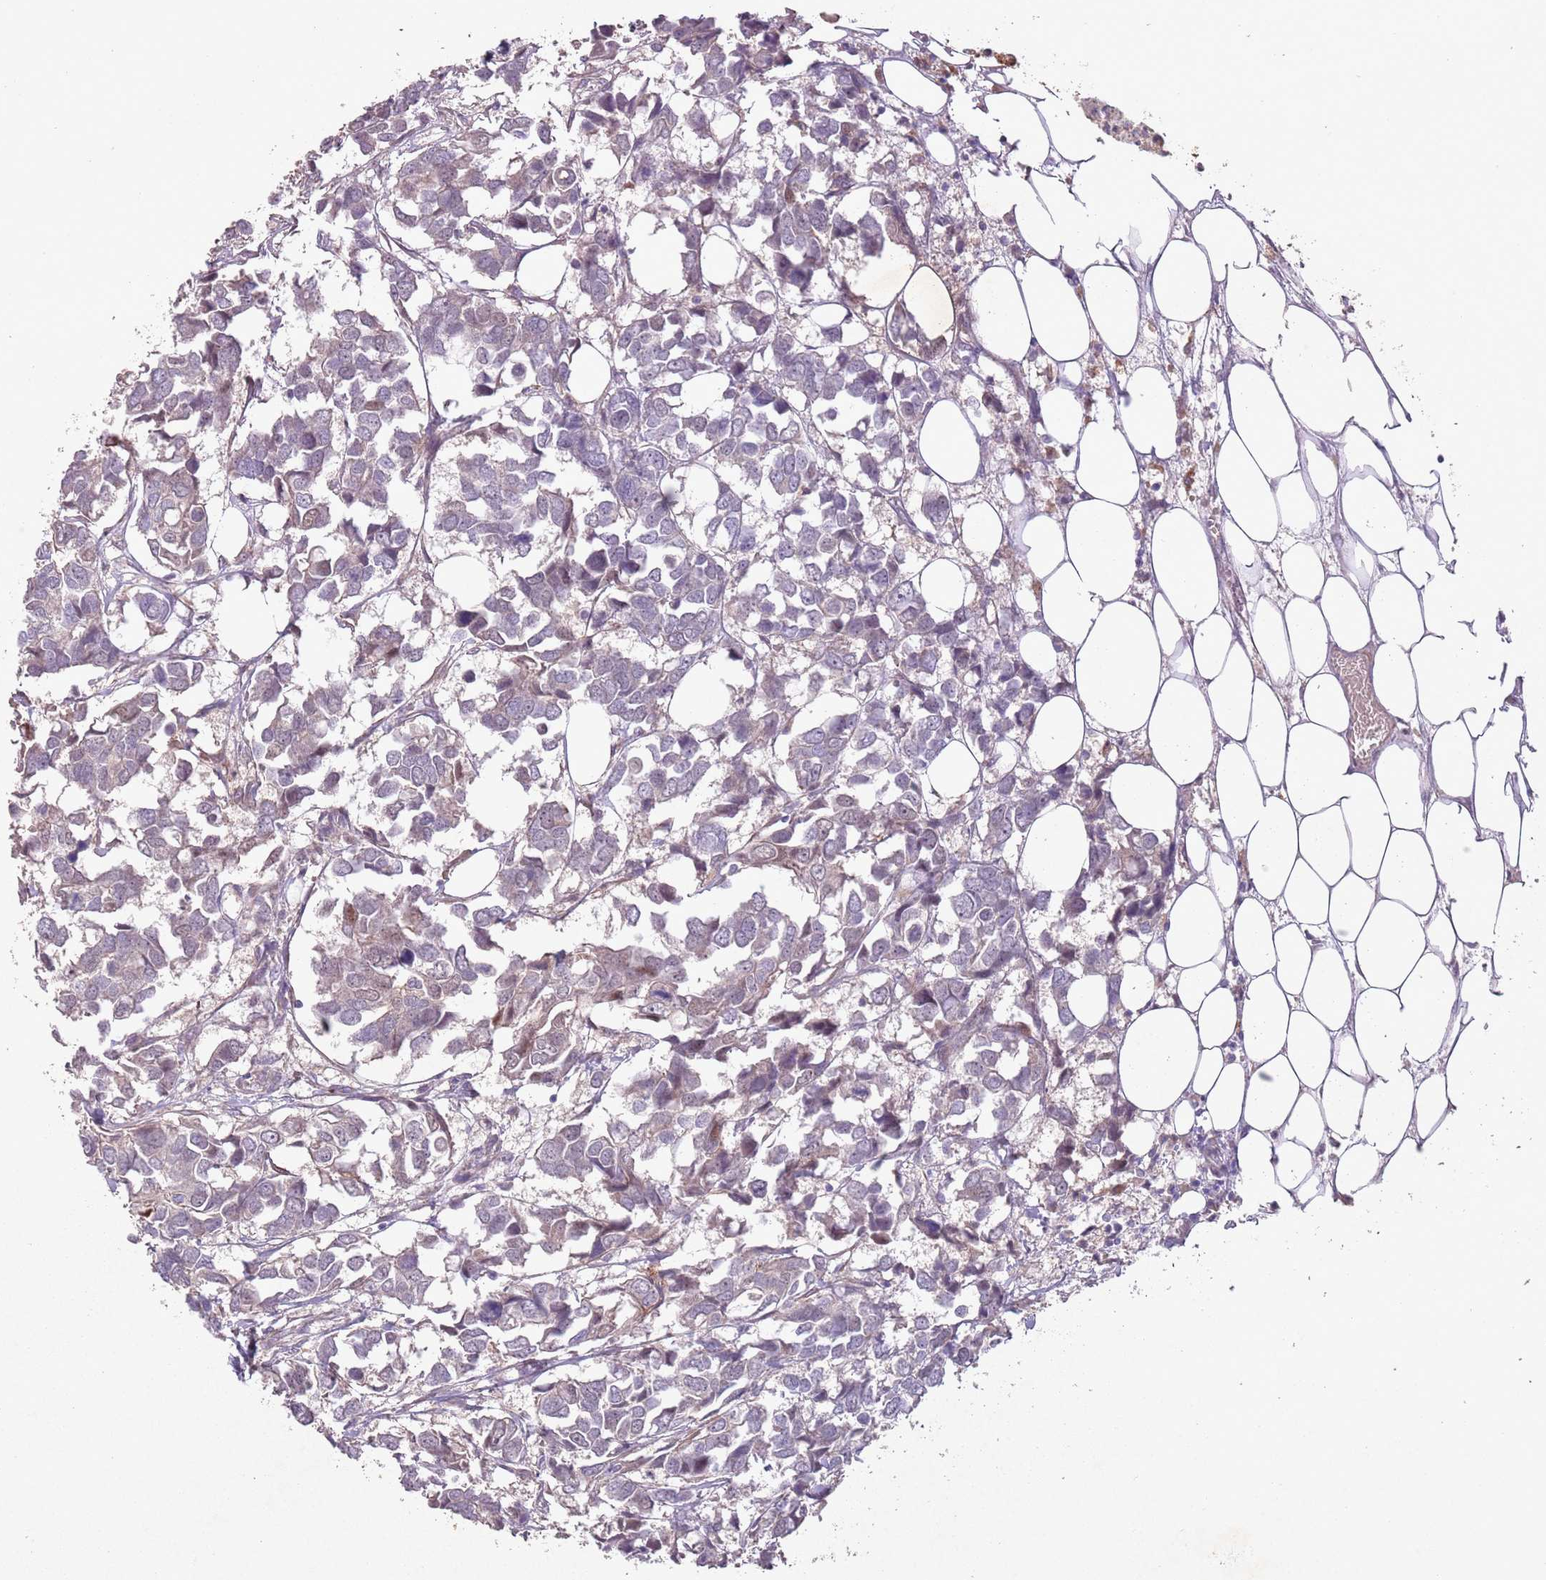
{"staining": {"intensity": "negative", "quantity": "none", "location": "none"}, "tissue": "breast cancer", "cell_type": "Tumor cells", "image_type": "cancer", "snomed": [{"axis": "morphology", "description": "Duct carcinoma"}, {"axis": "topography", "description": "Breast"}], "caption": "Histopathology image shows no significant protein positivity in tumor cells of breast infiltrating ductal carcinoma.", "gene": "CCNI", "patient": {"sex": "female", "age": 83}}